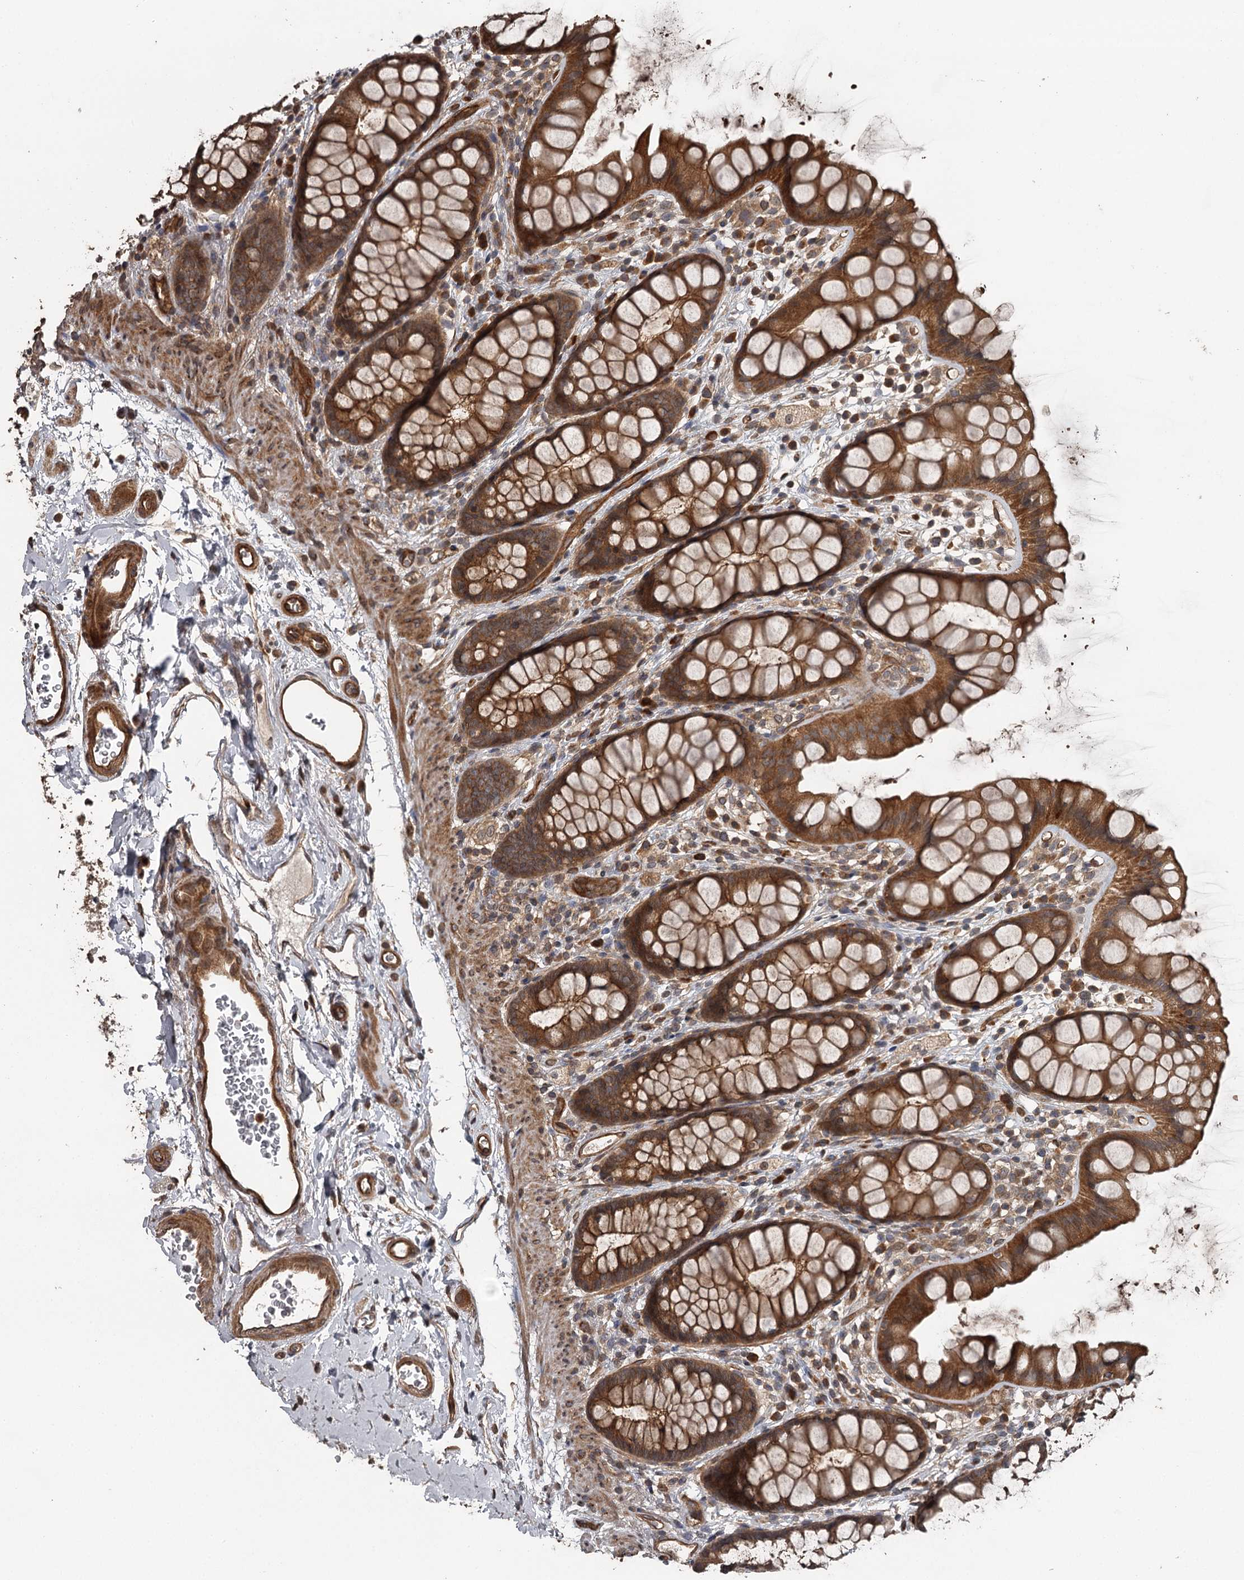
{"staining": {"intensity": "strong", "quantity": ">75%", "location": "cytoplasmic/membranous"}, "tissue": "rectum", "cell_type": "Glandular cells", "image_type": "normal", "snomed": [{"axis": "morphology", "description": "Normal tissue, NOS"}, {"axis": "topography", "description": "Rectum"}], "caption": "Immunohistochemistry (IHC) (DAB (3,3'-diaminobenzidine)) staining of benign rectum shows strong cytoplasmic/membranous protein expression in about >75% of glandular cells.", "gene": "RAB21", "patient": {"sex": "female", "age": 65}}